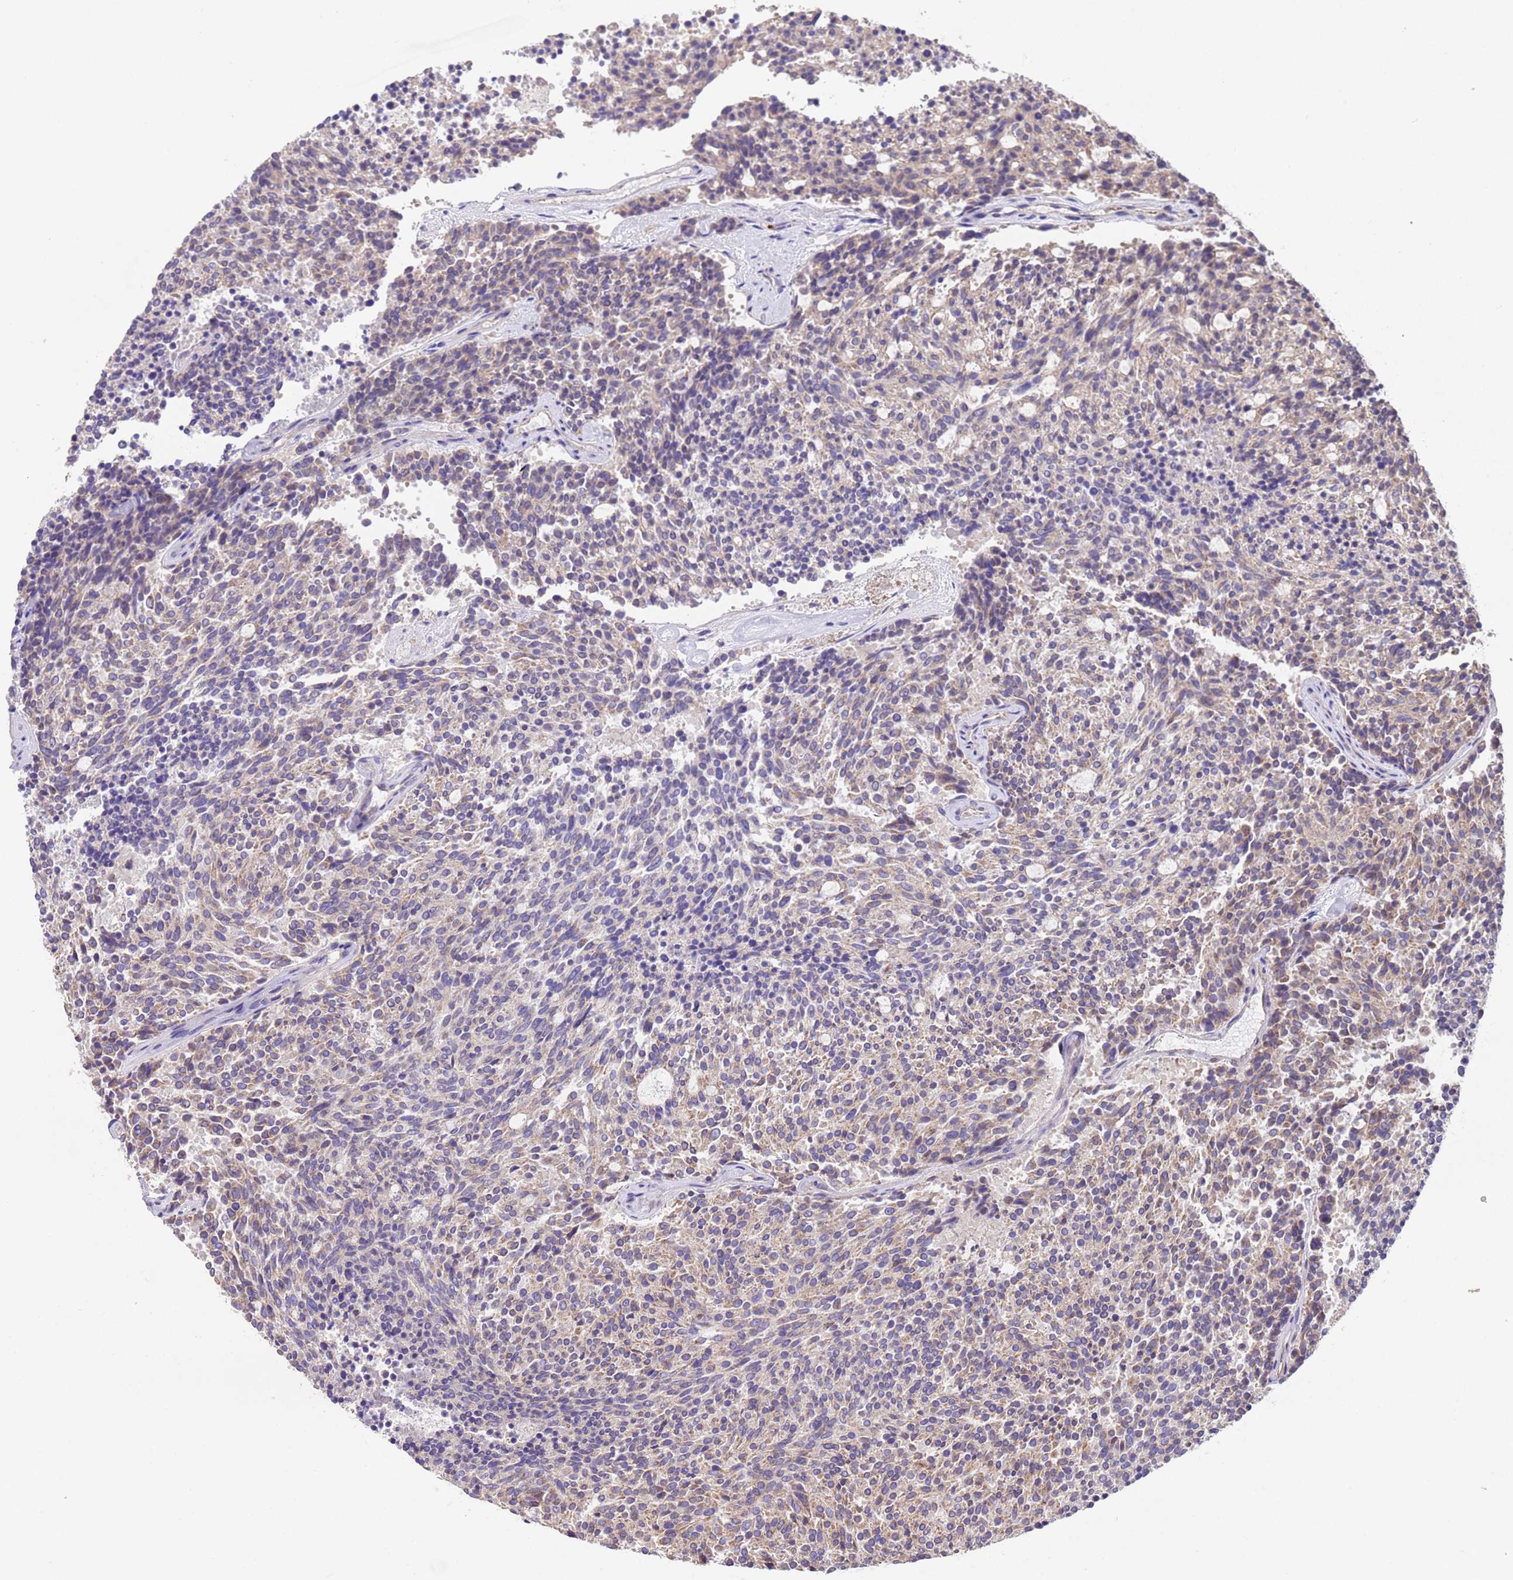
{"staining": {"intensity": "weak", "quantity": "<25%", "location": "cytoplasmic/membranous"}, "tissue": "carcinoid", "cell_type": "Tumor cells", "image_type": "cancer", "snomed": [{"axis": "morphology", "description": "Carcinoid, malignant, NOS"}, {"axis": "topography", "description": "Pancreas"}], "caption": "Carcinoid was stained to show a protein in brown. There is no significant positivity in tumor cells.", "gene": "NPHP1", "patient": {"sex": "female", "age": 54}}